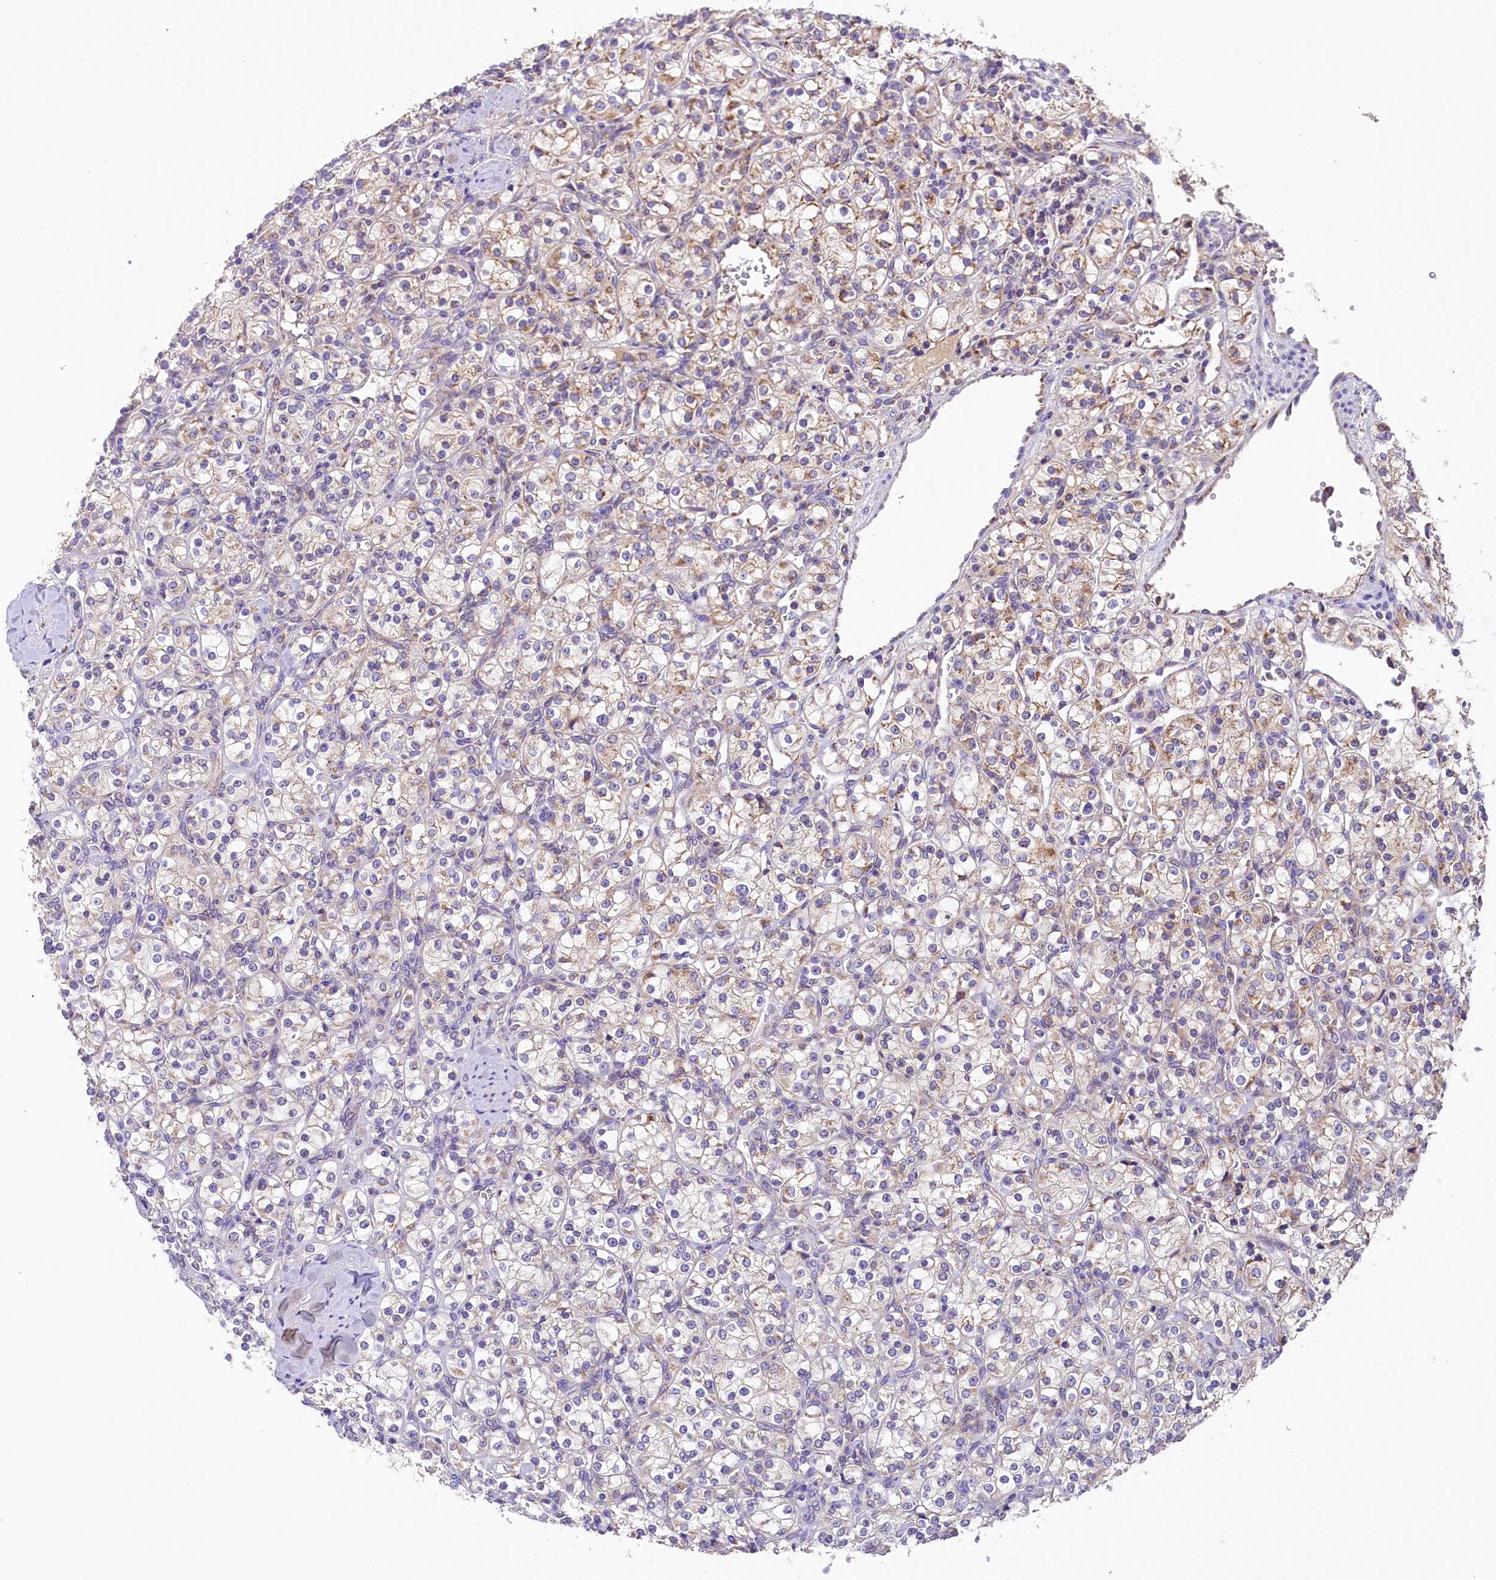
{"staining": {"intensity": "weak", "quantity": "25%-75%", "location": "cytoplasmic/membranous"}, "tissue": "renal cancer", "cell_type": "Tumor cells", "image_type": "cancer", "snomed": [{"axis": "morphology", "description": "Adenocarcinoma, NOS"}, {"axis": "topography", "description": "Kidney"}], "caption": "Immunohistochemistry staining of renal adenocarcinoma, which exhibits low levels of weak cytoplasmic/membranous staining in approximately 25%-75% of tumor cells indicating weak cytoplasmic/membranous protein positivity. The staining was performed using DAB (brown) for protein detection and nuclei were counterstained in hematoxylin (blue).", "gene": "PMPCB", "patient": {"sex": "male", "age": 77}}